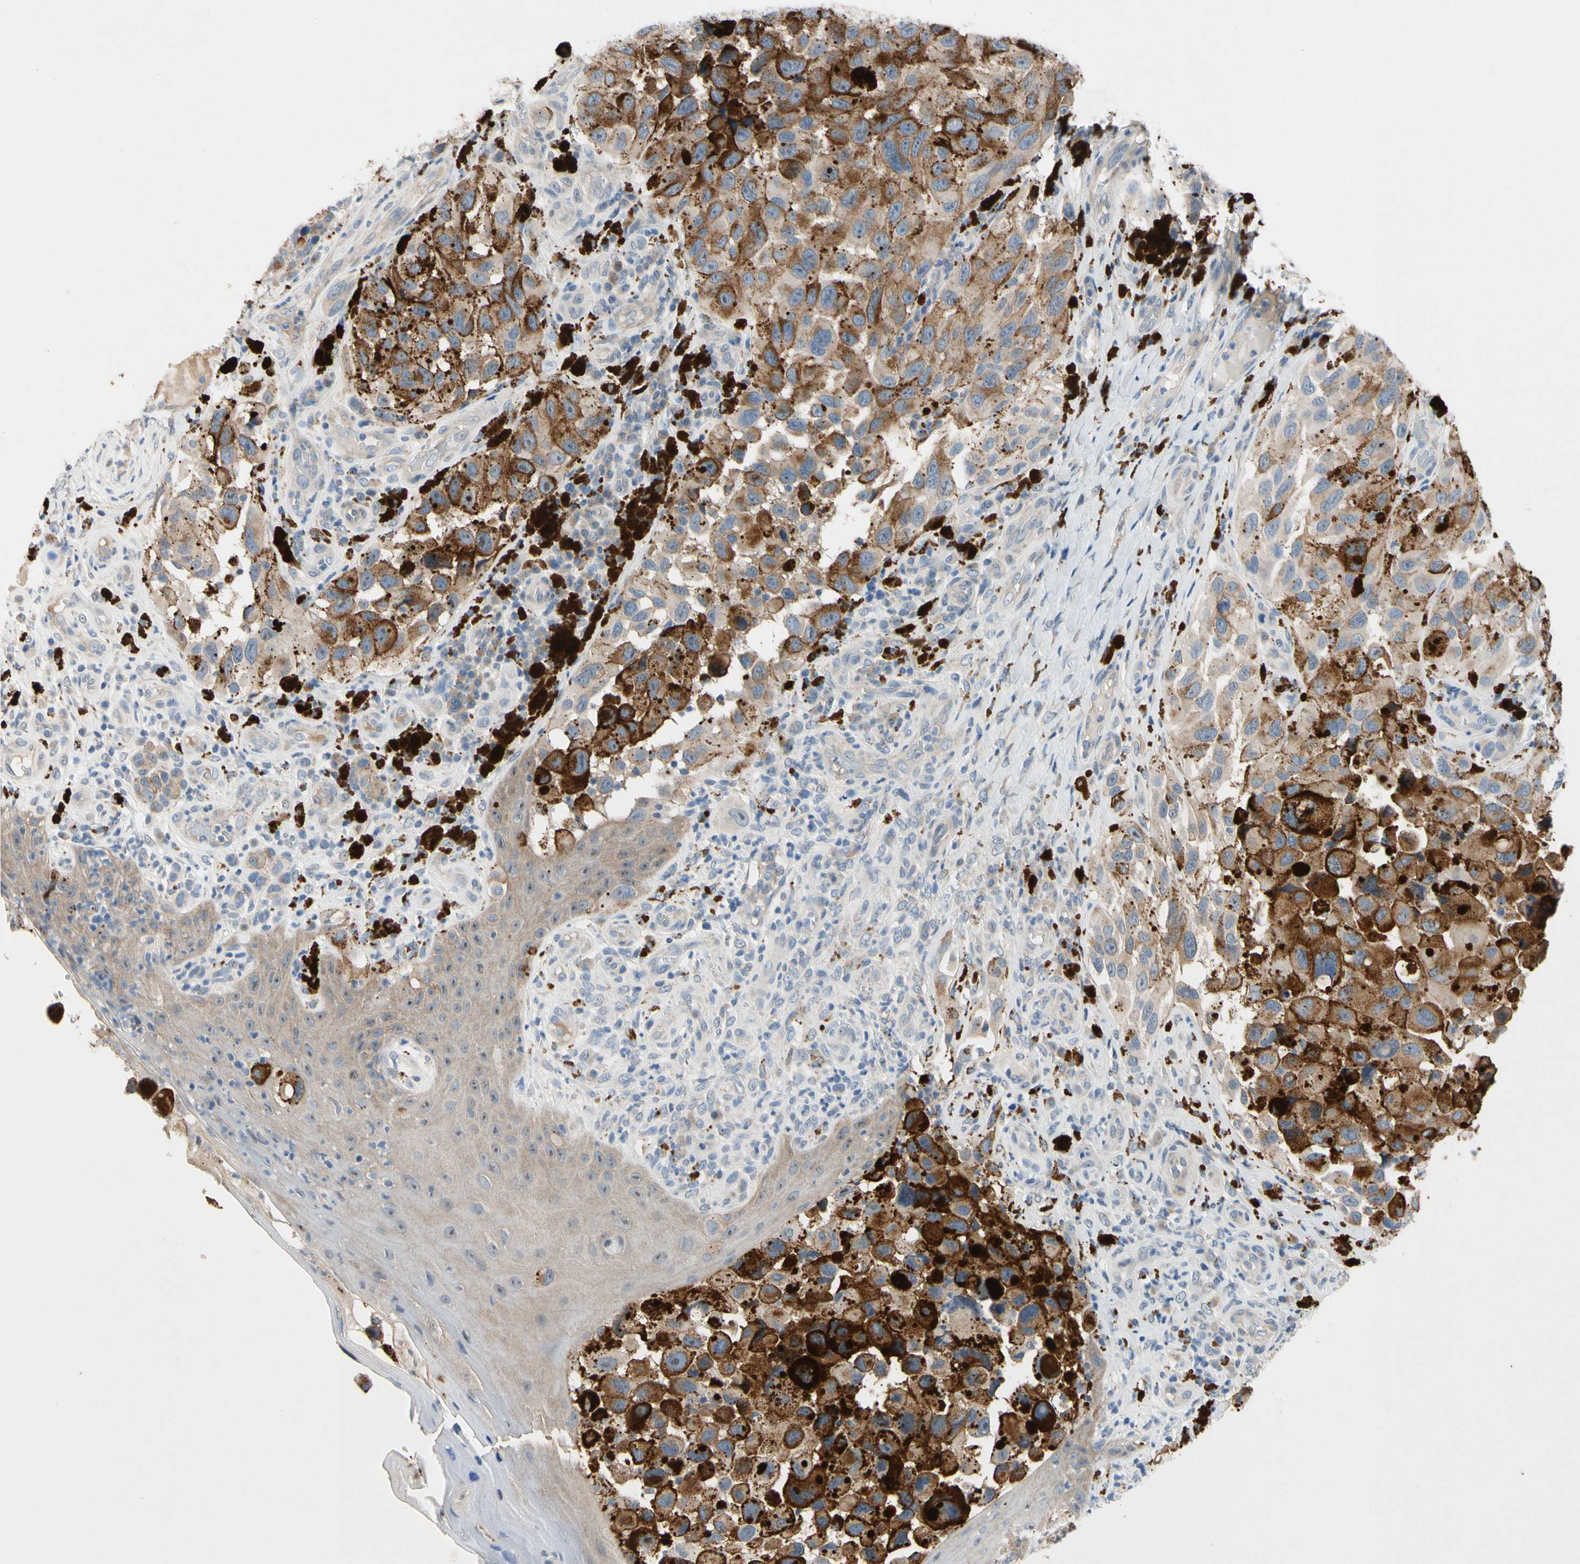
{"staining": {"intensity": "weak", "quantity": "25%-75%", "location": "cytoplasmic/membranous"}, "tissue": "melanoma", "cell_type": "Tumor cells", "image_type": "cancer", "snomed": [{"axis": "morphology", "description": "Malignant melanoma, NOS"}, {"axis": "topography", "description": "Skin"}], "caption": "Malignant melanoma stained with a protein marker demonstrates weak staining in tumor cells.", "gene": "GAS6", "patient": {"sex": "female", "age": 73}}